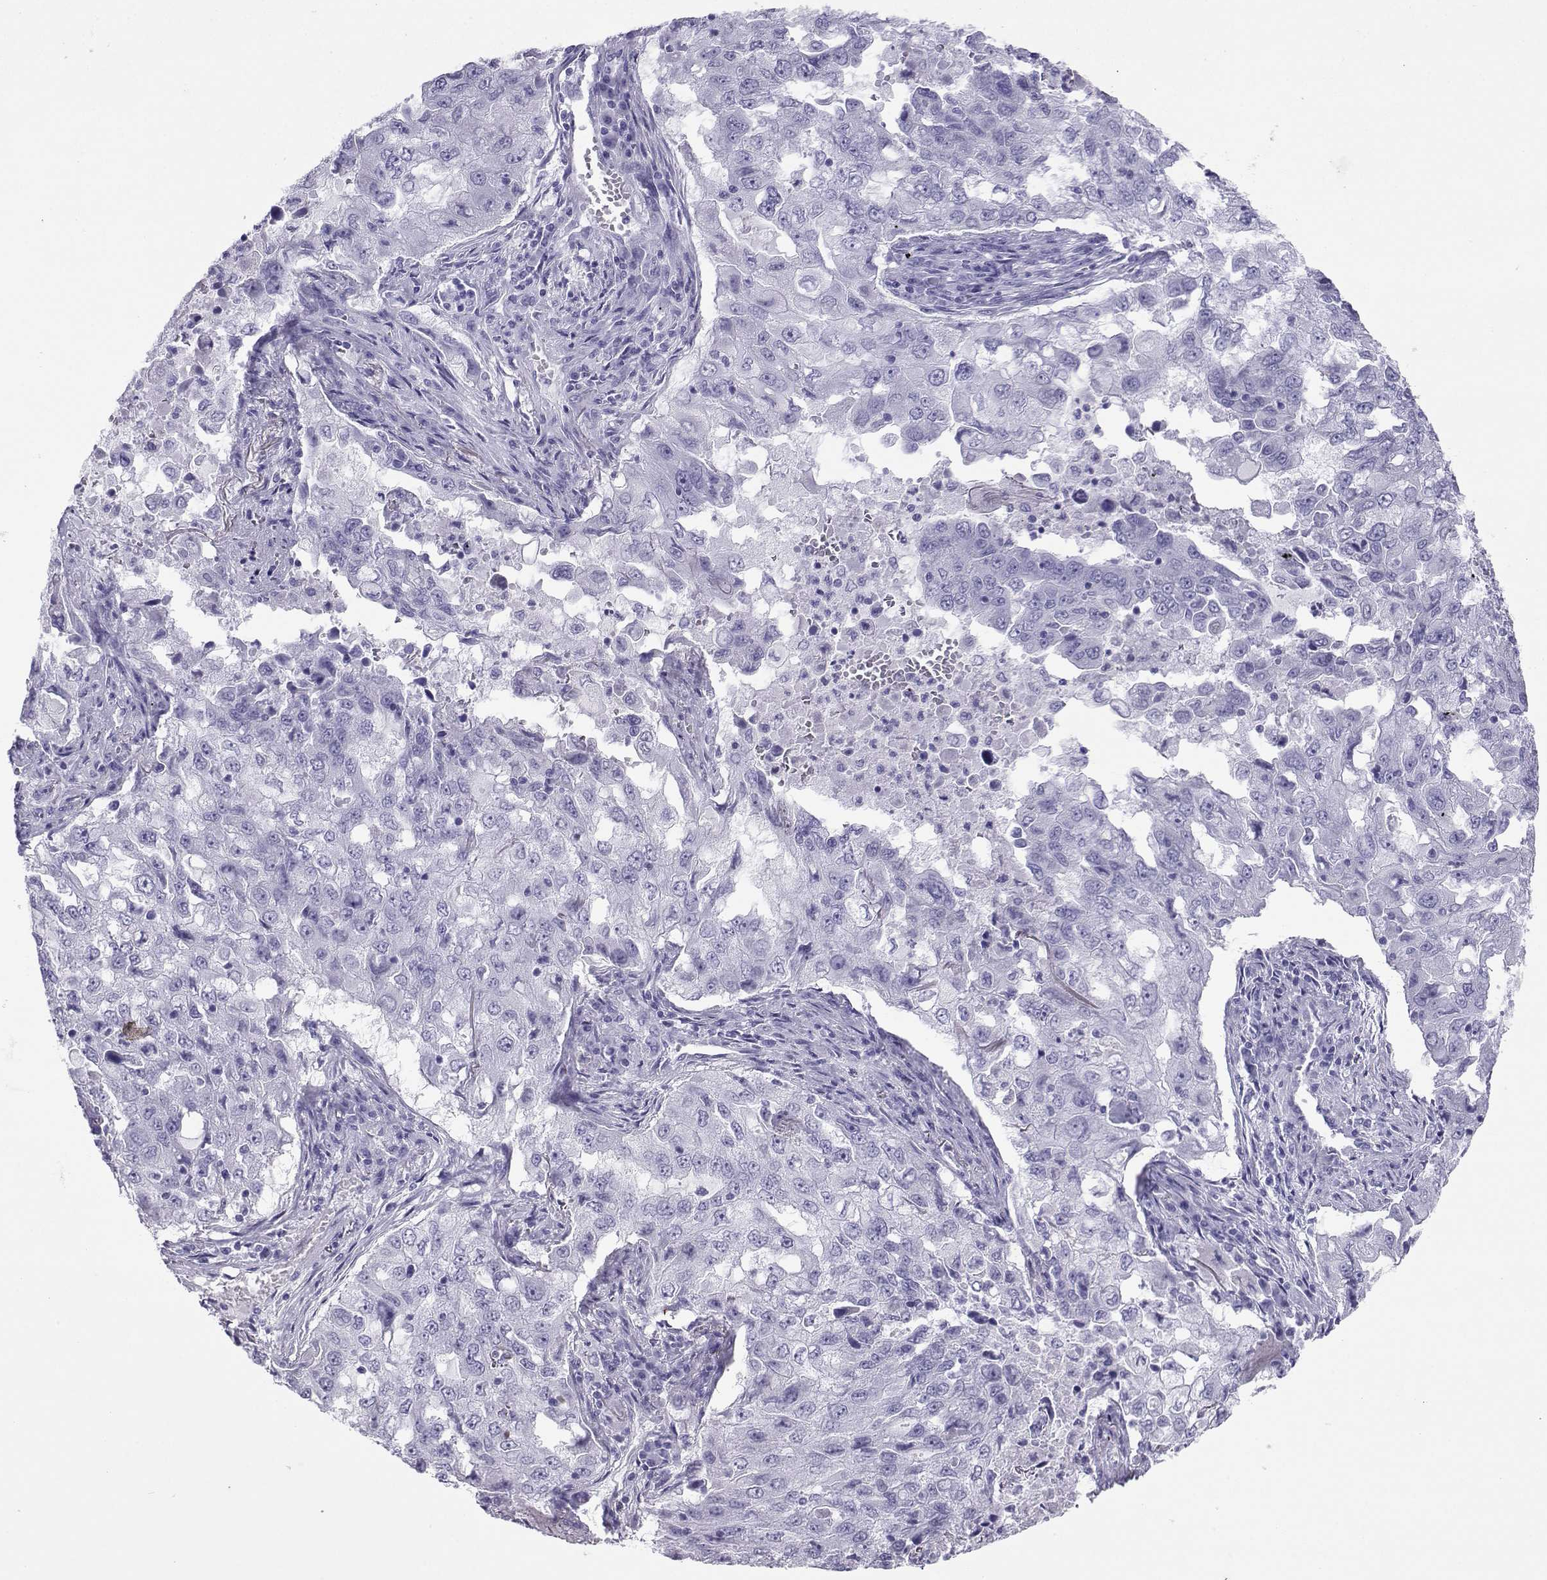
{"staining": {"intensity": "negative", "quantity": "none", "location": "none"}, "tissue": "lung cancer", "cell_type": "Tumor cells", "image_type": "cancer", "snomed": [{"axis": "morphology", "description": "Adenocarcinoma, NOS"}, {"axis": "topography", "description": "Lung"}], "caption": "Lung cancer was stained to show a protein in brown. There is no significant staining in tumor cells.", "gene": "LORICRIN", "patient": {"sex": "female", "age": 61}}